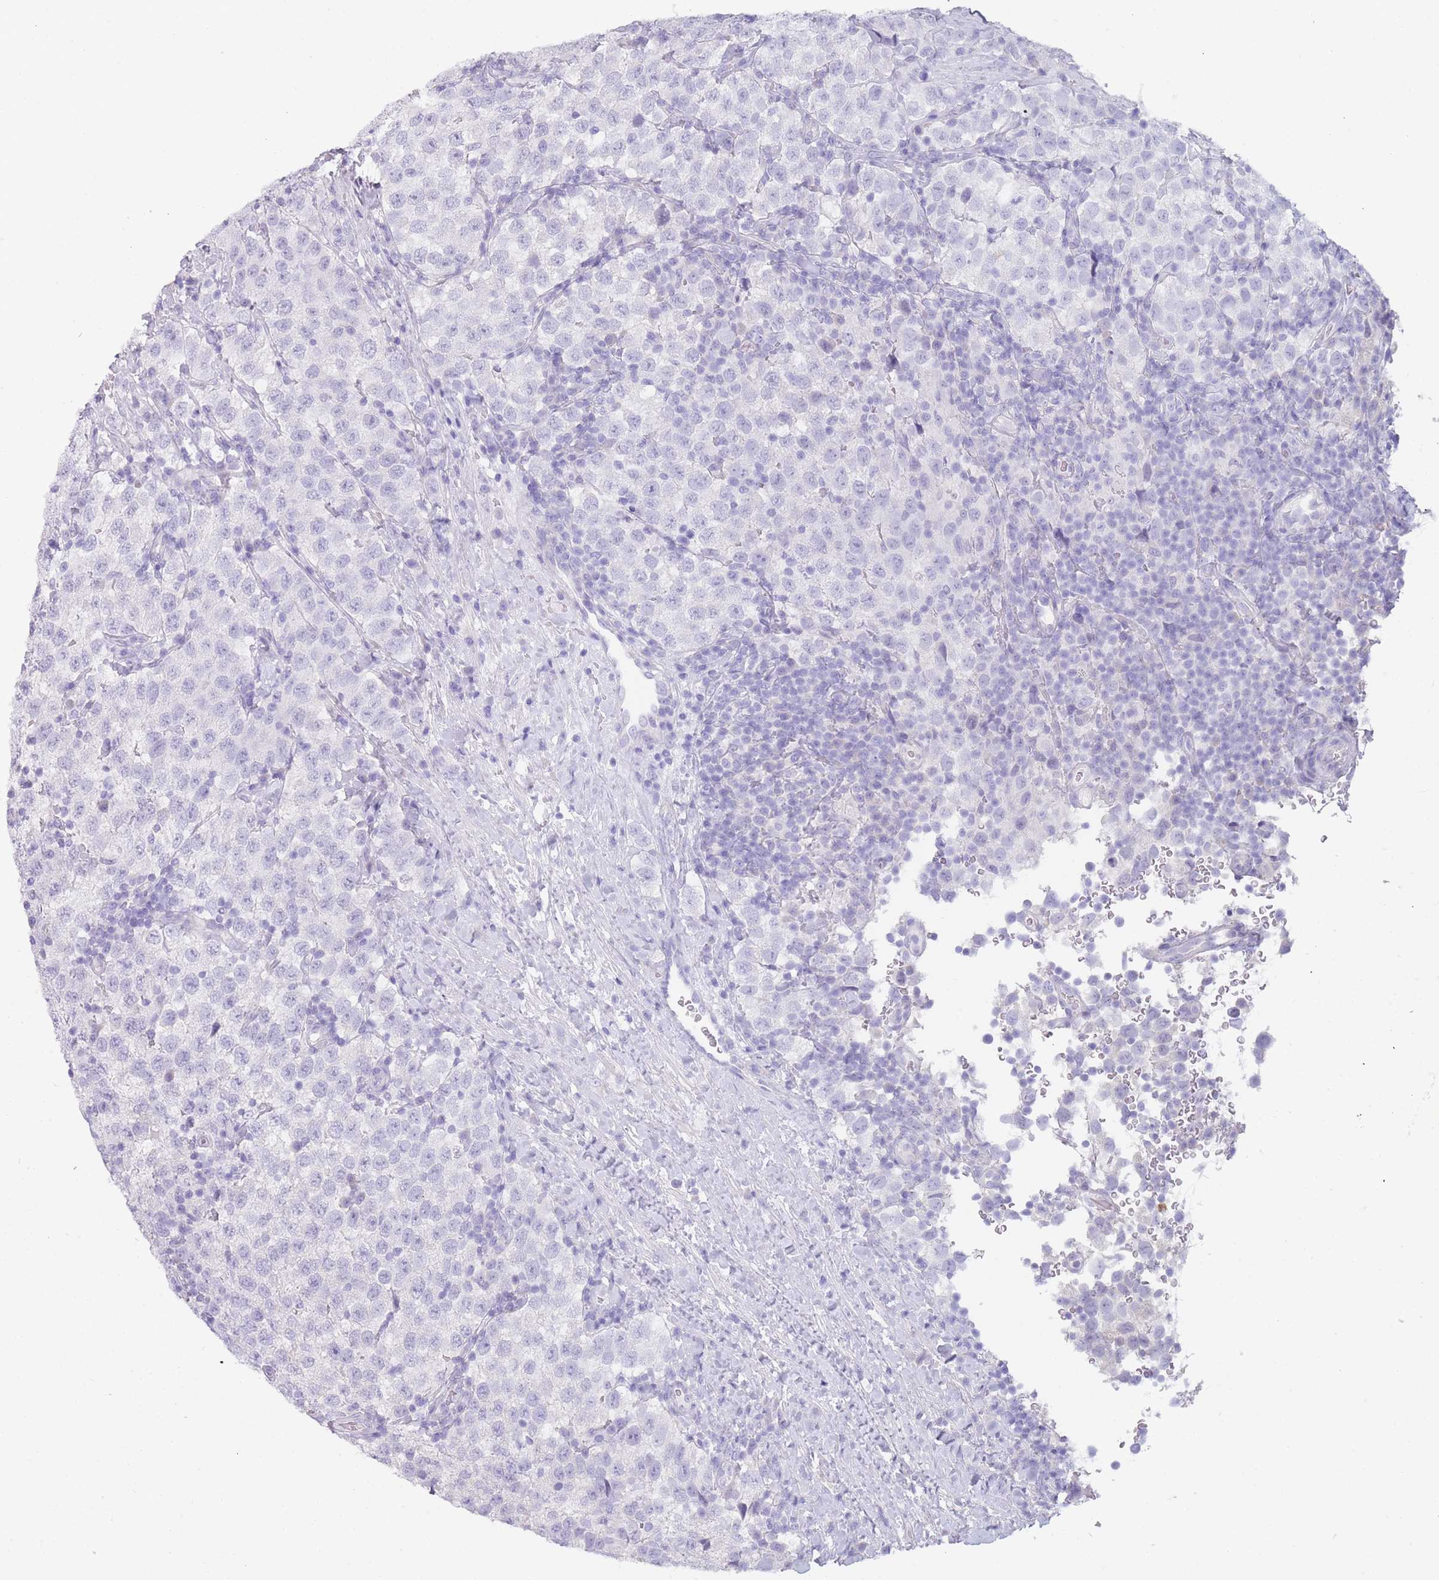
{"staining": {"intensity": "negative", "quantity": "none", "location": "none"}, "tissue": "testis cancer", "cell_type": "Tumor cells", "image_type": "cancer", "snomed": [{"axis": "morphology", "description": "Seminoma, NOS"}, {"axis": "topography", "description": "Testis"}], "caption": "IHC micrograph of neoplastic tissue: human testis cancer stained with DAB (3,3'-diaminobenzidine) demonstrates no significant protein positivity in tumor cells. (Stains: DAB (3,3'-diaminobenzidine) immunohistochemistry (IHC) with hematoxylin counter stain, Microscopy: brightfield microscopy at high magnification).", "gene": "ZNF627", "patient": {"sex": "male", "age": 34}}